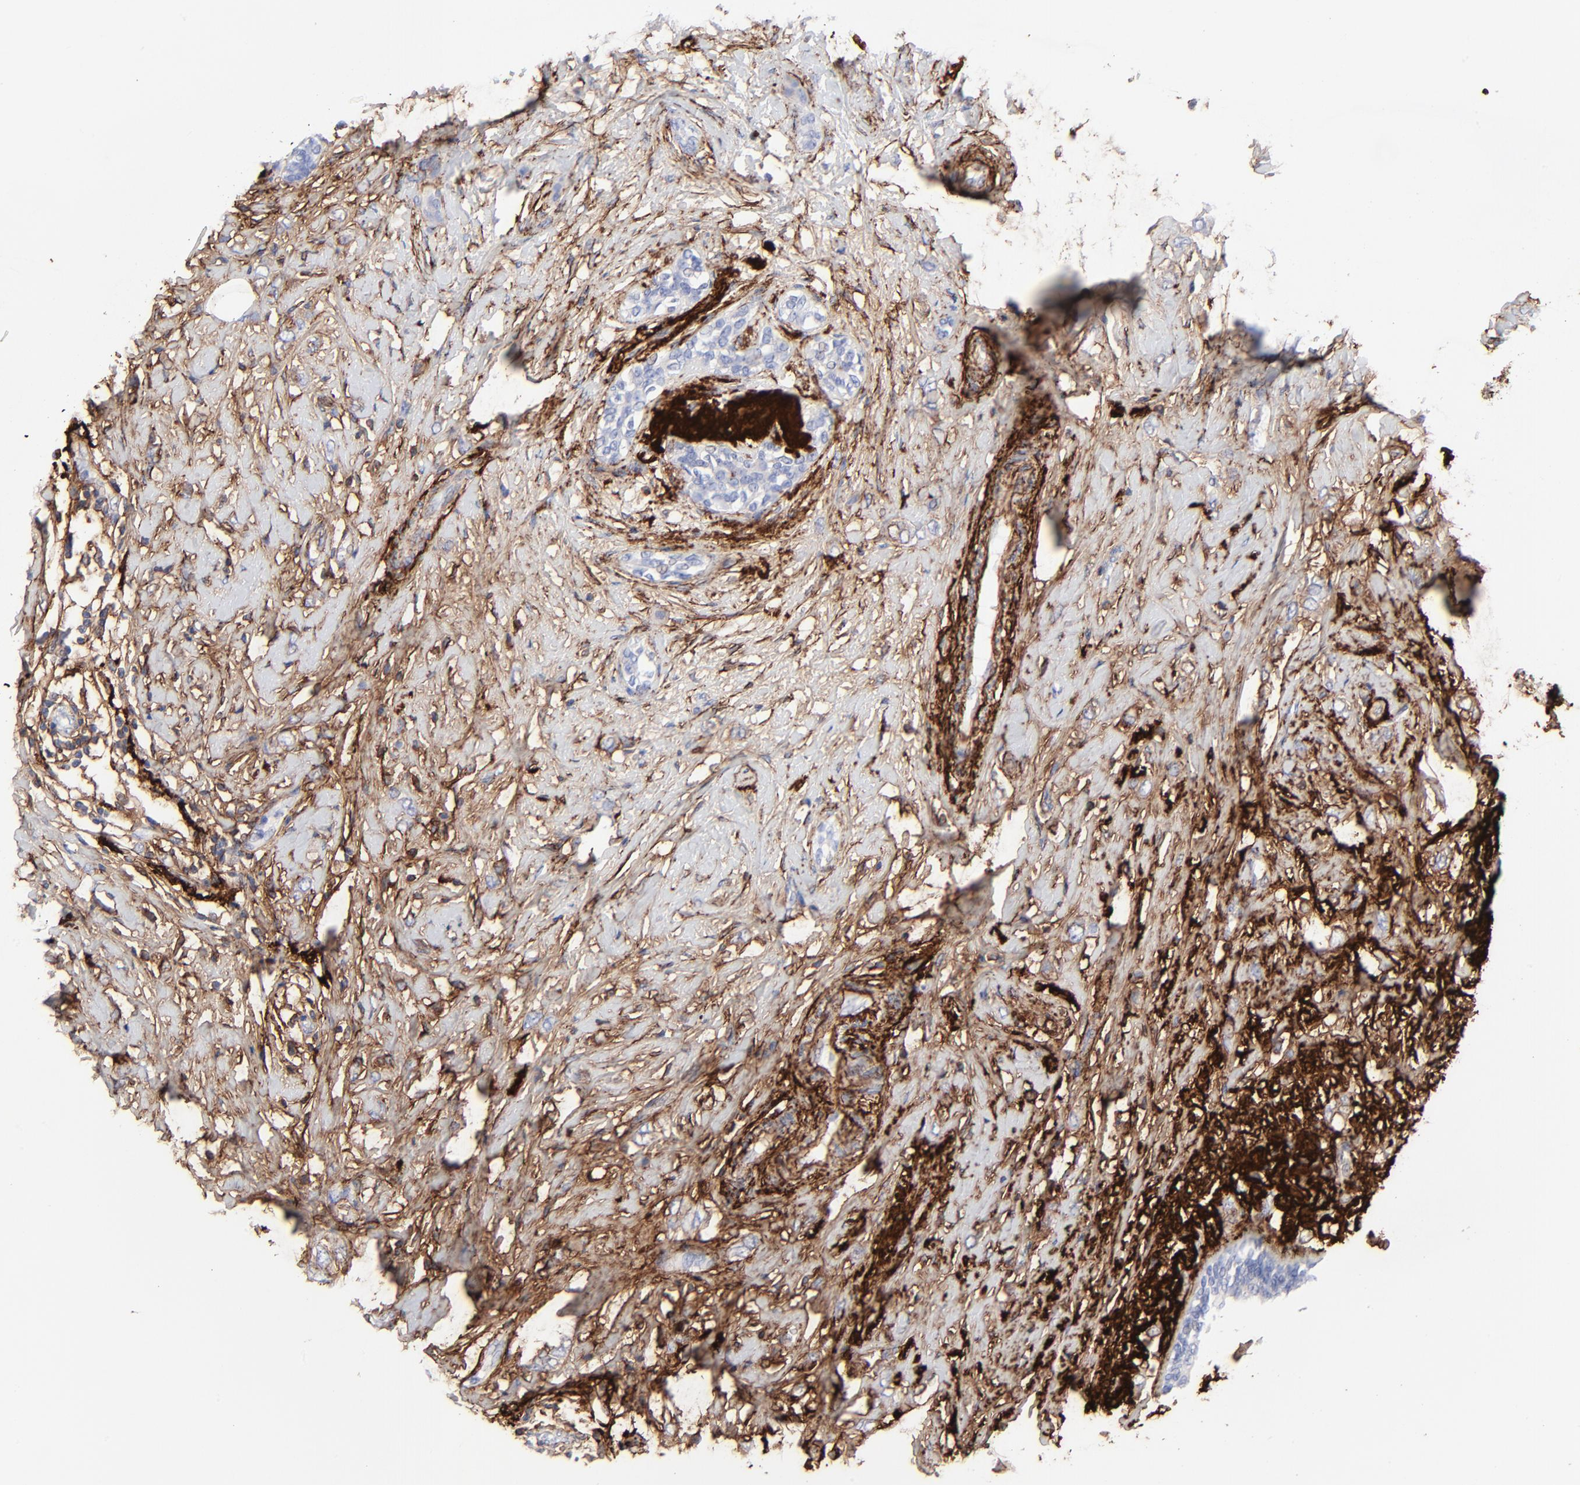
{"staining": {"intensity": "negative", "quantity": "none", "location": "none"}, "tissue": "breast cancer", "cell_type": "Tumor cells", "image_type": "cancer", "snomed": [{"axis": "morphology", "description": "Normal tissue, NOS"}, {"axis": "morphology", "description": "Lobular carcinoma"}, {"axis": "topography", "description": "Breast"}], "caption": "This is a photomicrograph of IHC staining of lobular carcinoma (breast), which shows no positivity in tumor cells.", "gene": "FBLN2", "patient": {"sex": "female", "age": 47}}